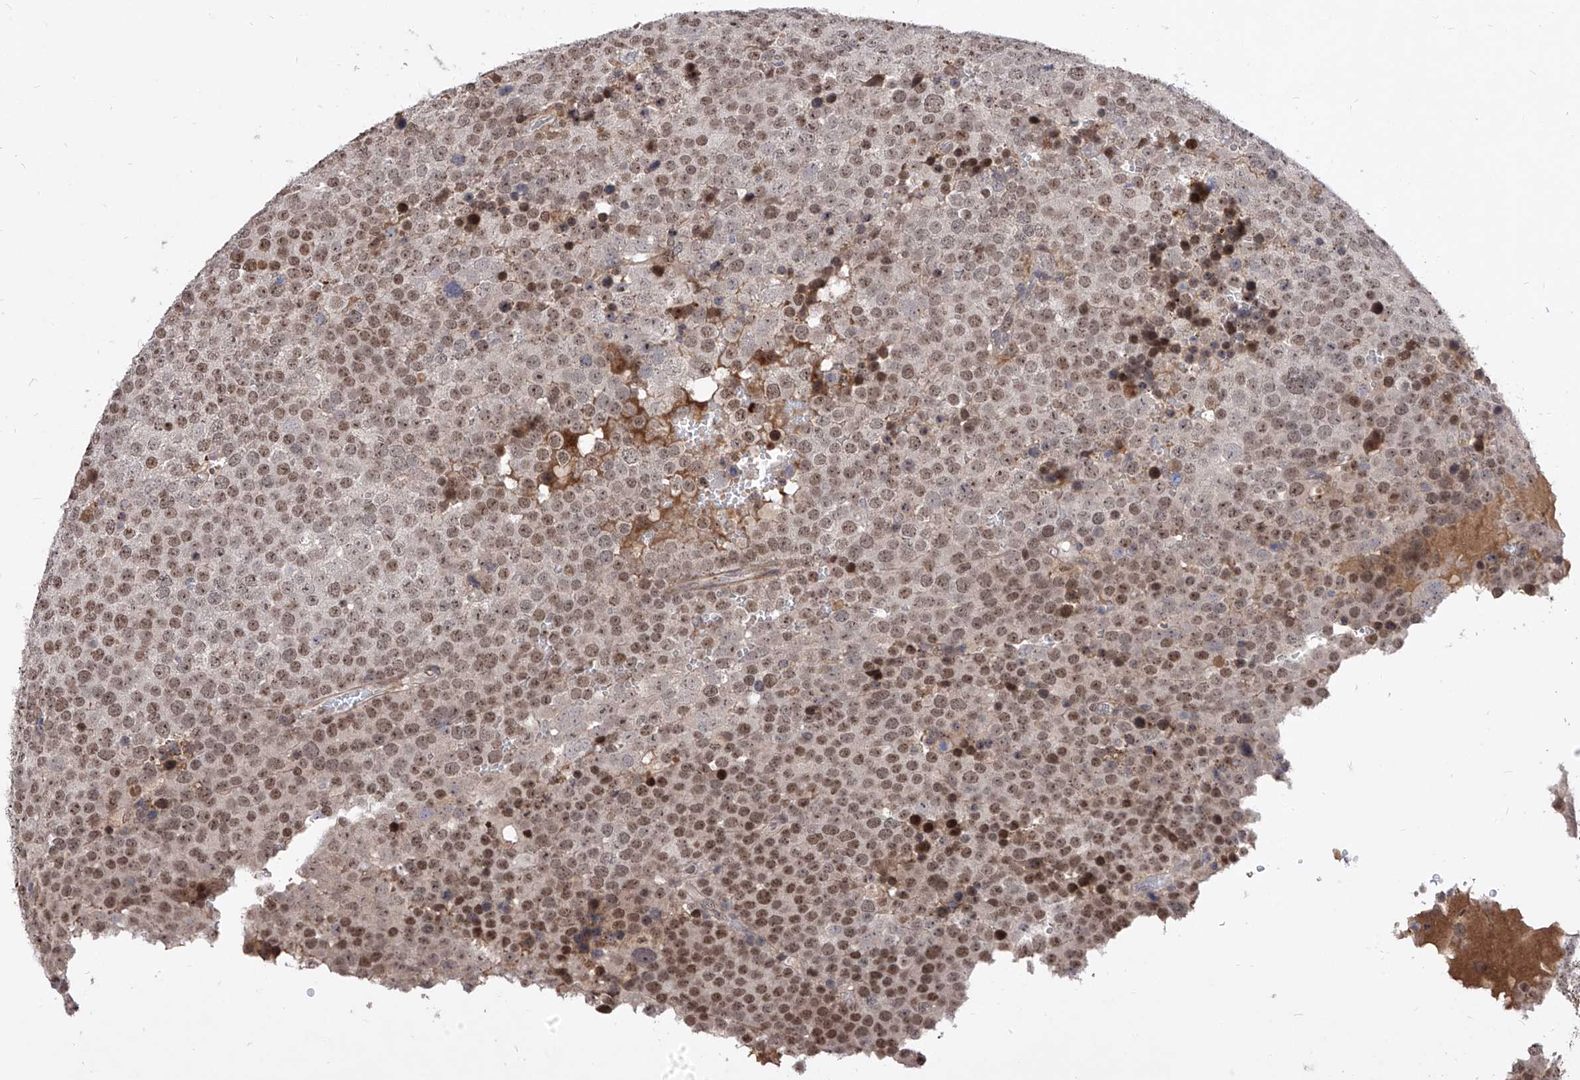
{"staining": {"intensity": "moderate", "quantity": ">75%", "location": "nuclear"}, "tissue": "testis cancer", "cell_type": "Tumor cells", "image_type": "cancer", "snomed": [{"axis": "morphology", "description": "Seminoma, NOS"}, {"axis": "topography", "description": "Testis"}], "caption": "Moderate nuclear expression is identified in about >75% of tumor cells in testis cancer (seminoma).", "gene": "LGR4", "patient": {"sex": "male", "age": 71}}